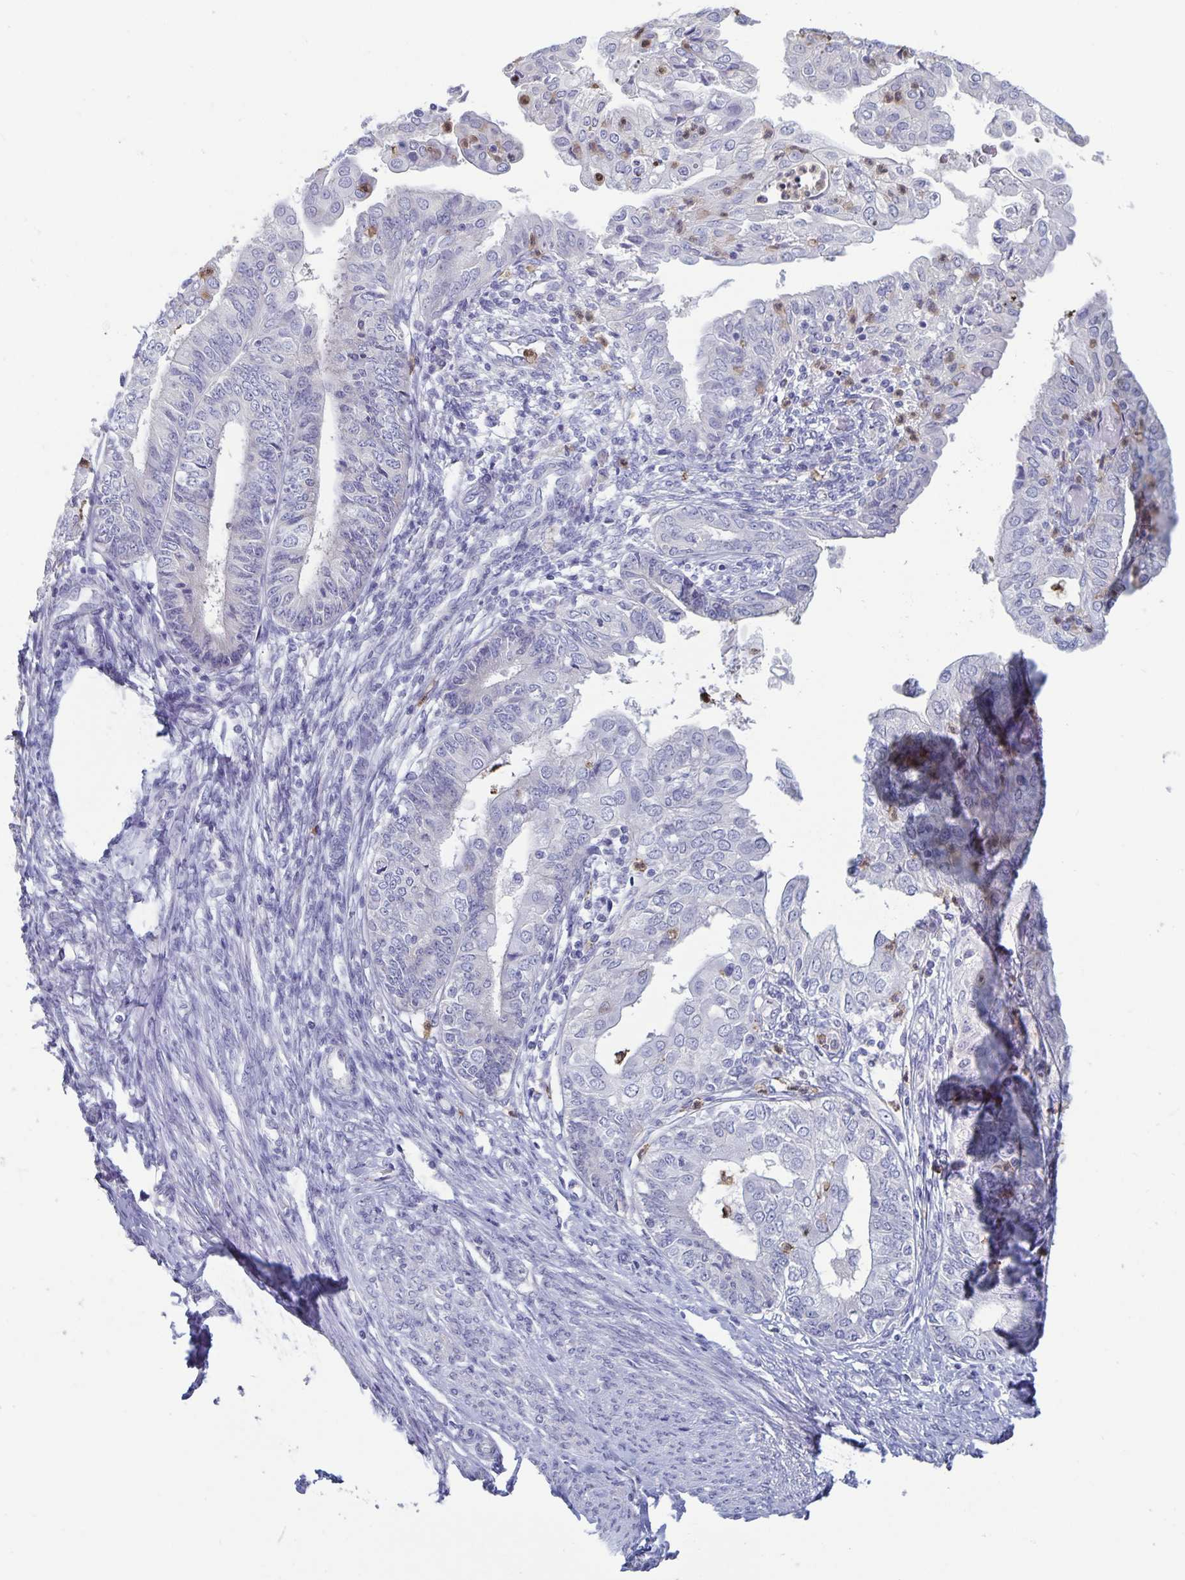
{"staining": {"intensity": "negative", "quantity": "none", "location": "none"}, "tissue": "endometrial cancer", "cell_type": "Tumor cells", "image_type": "cancer", "snomed": [{"axis": "morphology", "description": "Adenocarcinoma, NOS"}, {"axis": "topography", "description": "Endometrium"}], "caption": "IHC micrograph of endometrial cancer stained for a protein (brown), which shows no expression in tumor cells. The staining was performed using DAB to visualize the protein expression in brown, while the nuclei were stained in blue with hematoxylin (Magnification: 20x).", "gene": "PLCB3", "patient": {"sex": "female", "age": 68}}